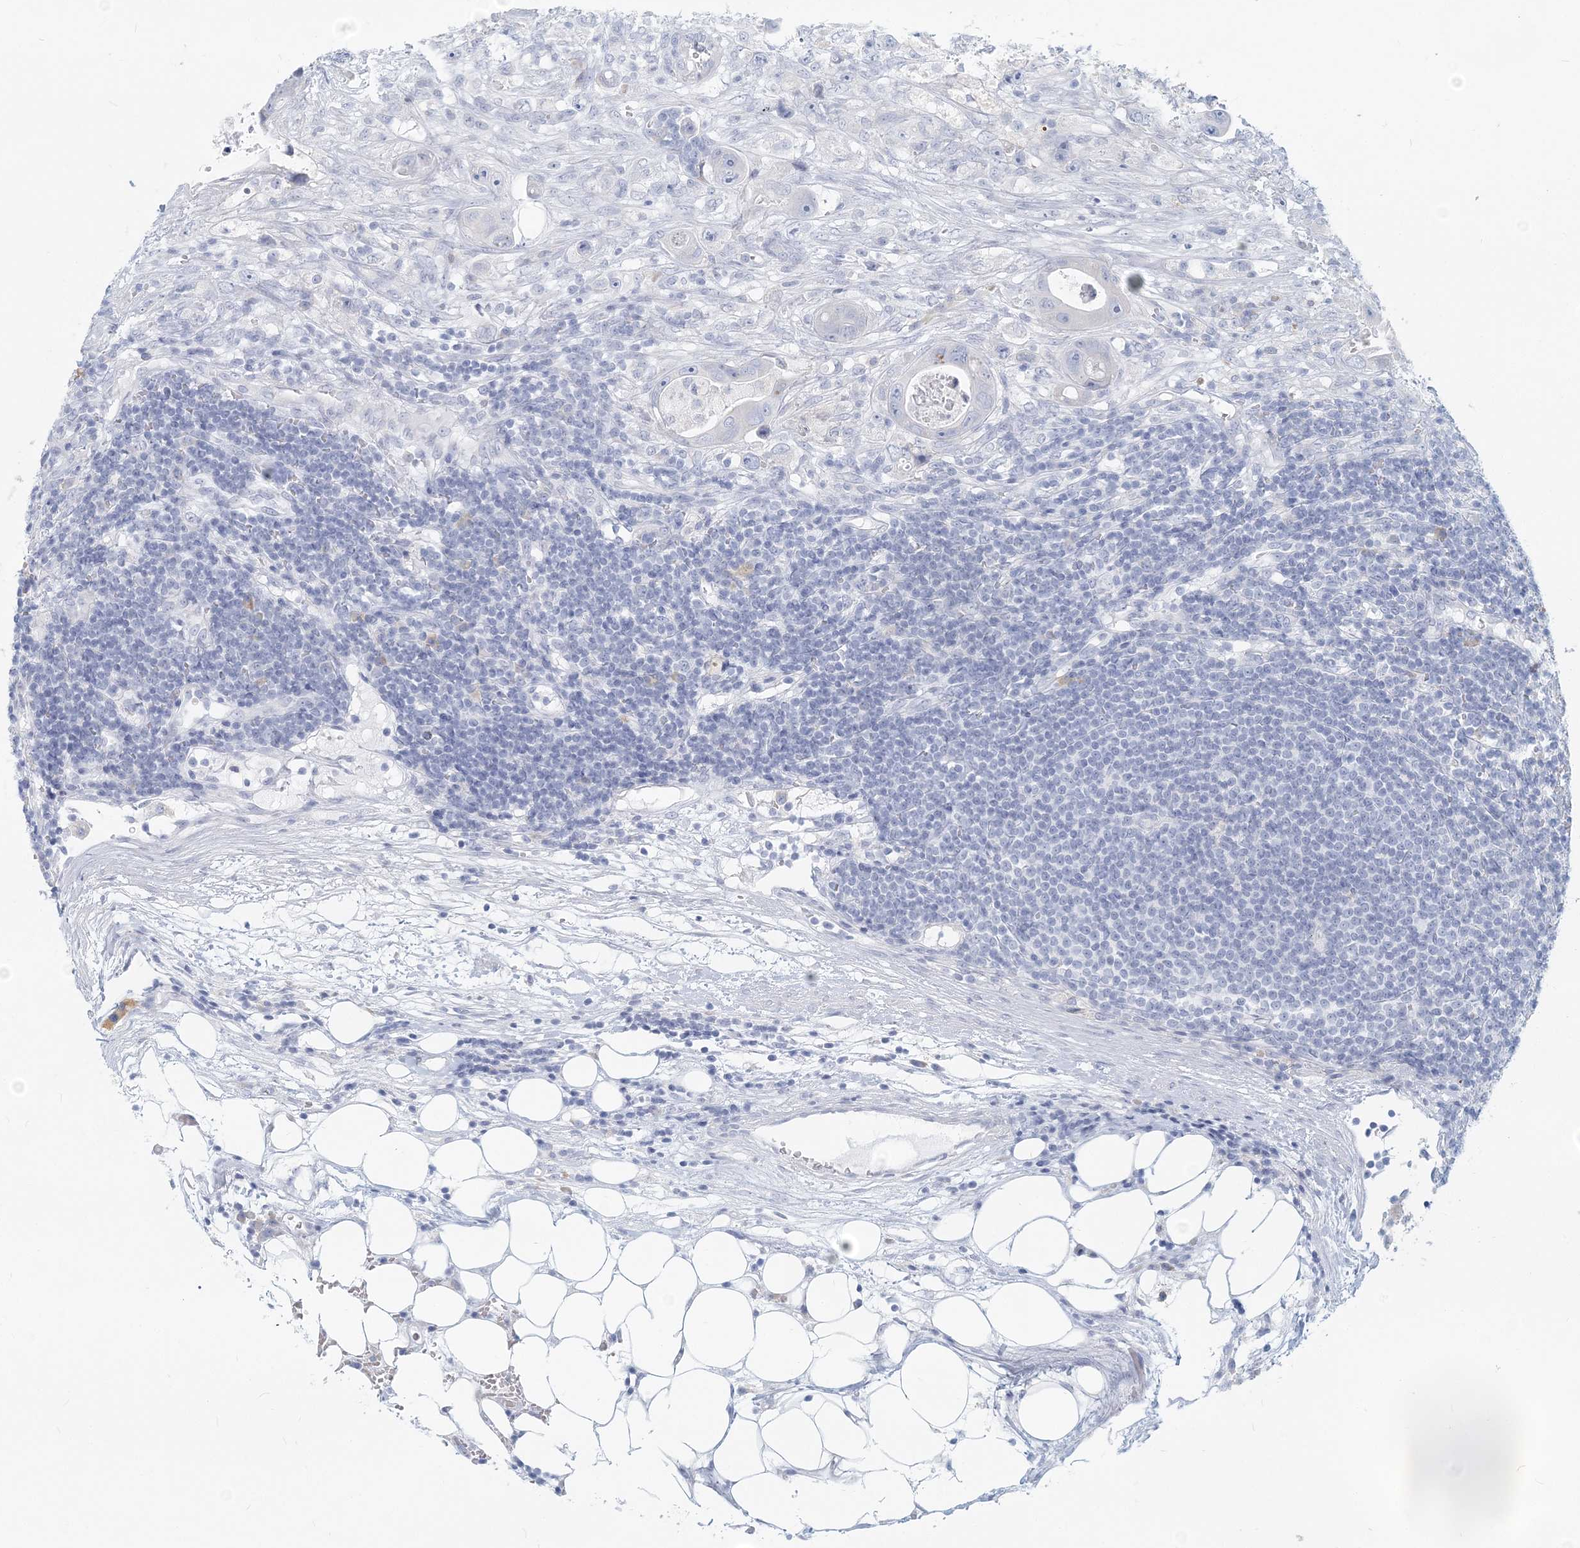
{"staining": {"intensity": "negative", "quantity": "none", "location": "none"}, "tissue": "colorectal cancer", "cell_type": "Tumor cells", "image_type": "cancer", "snomed": [{"axis": "morphology", "description": "Adenocarcinoma, NOS"}, {"axis": "topography", "description": "Colon"}], "caption": "Image shows no significant protein expression in tumor cells of colorectal cancer.", "gene": "CSN1S1", "patient": {"sex": "female", "age": 46}}